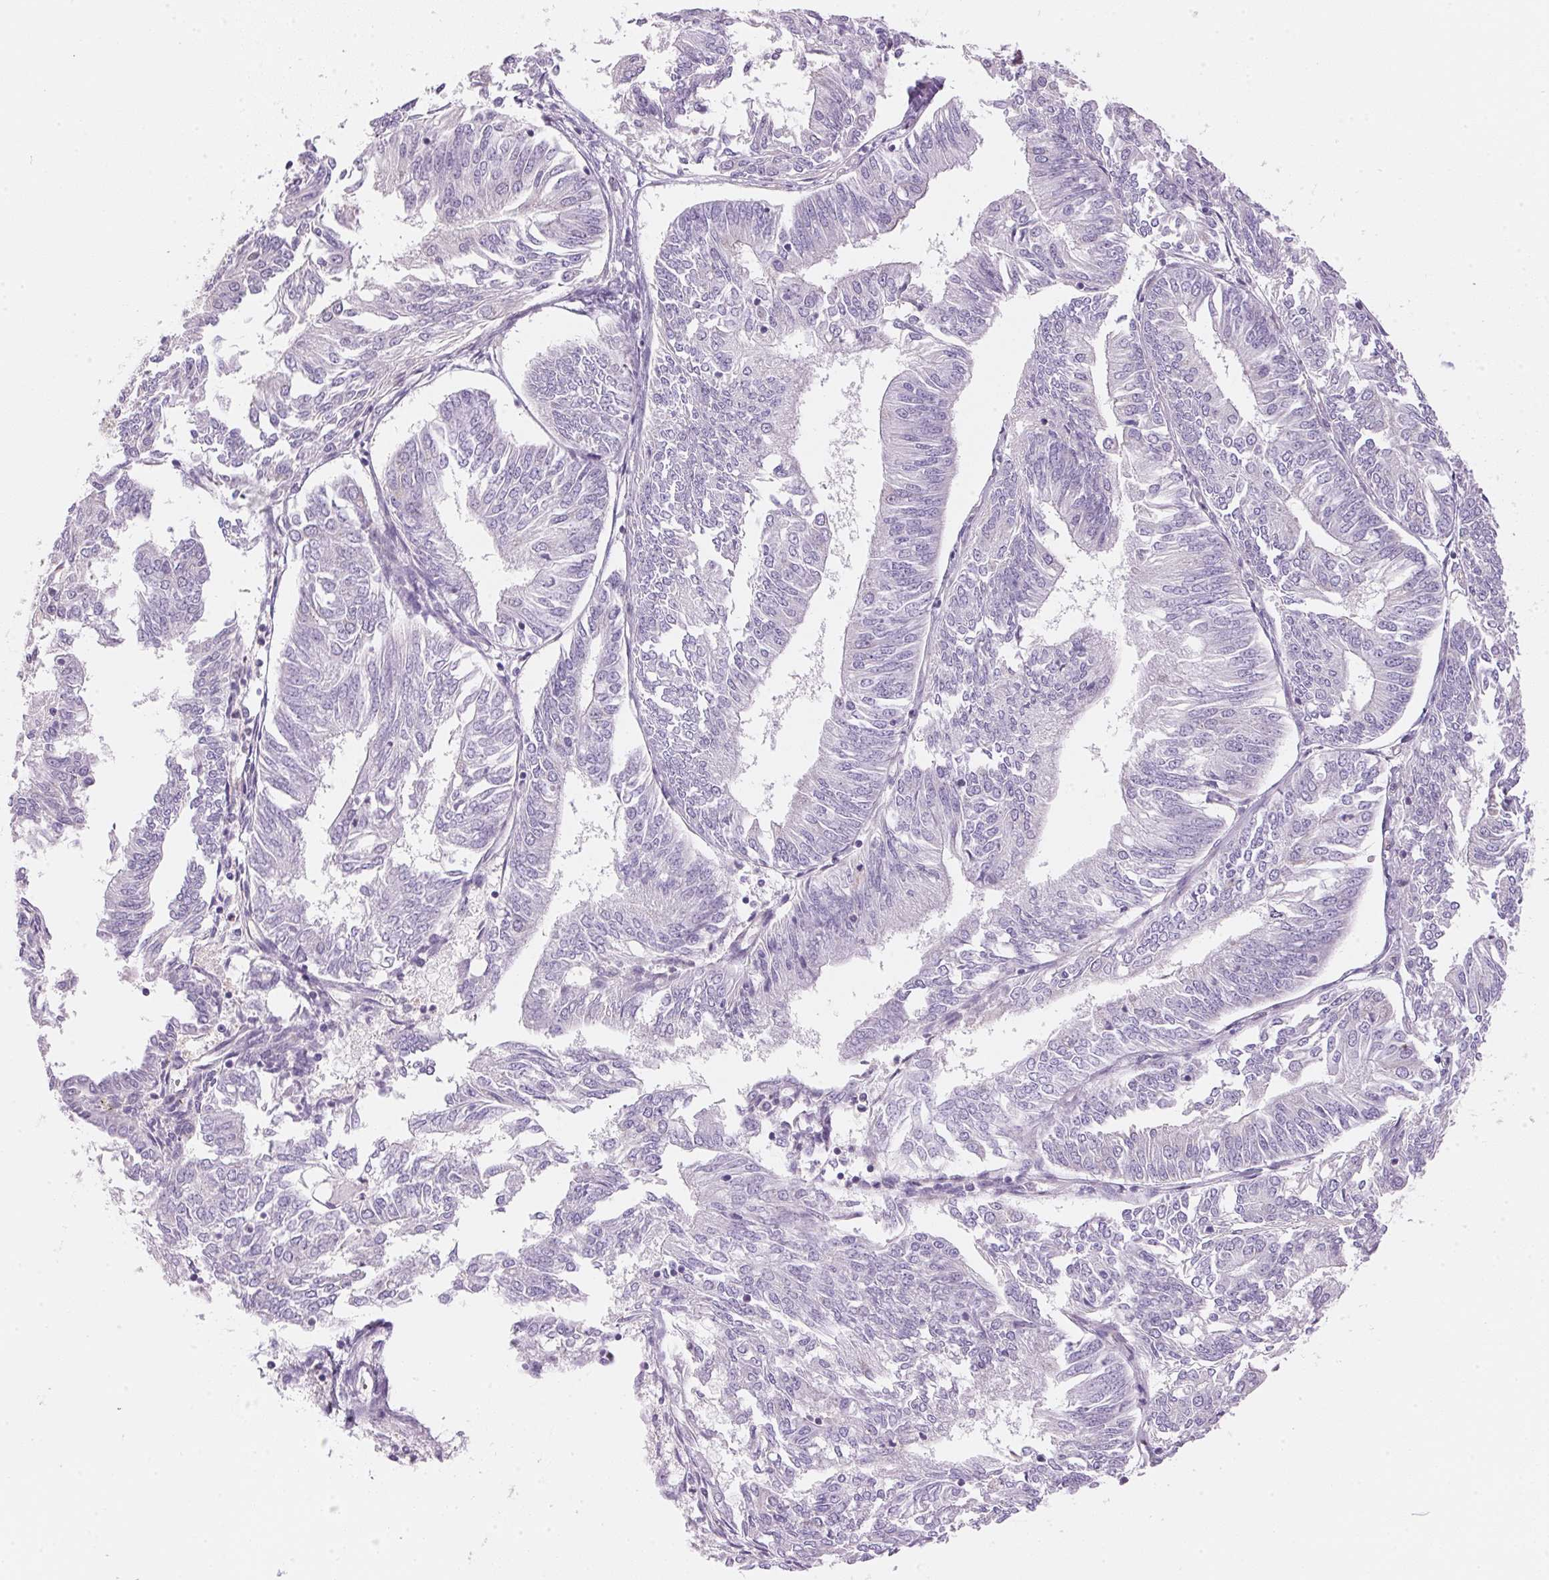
{"staining": {"intensity": "negative", "quantity": "none", "location": "none"}, "tissue": "endometrial cancer", "cell_type": "Tumor cells", "image_type": "cancer", "snomed": [{"axis": "morphology", "description": "Adenocarcinoma, NOS"}, {"axis": "topography", "description": "Endometrium"}], "caption": "Immunohistochemical staining of human endometrial cancer exhibits no significant positivity in tumor cells. (Immunohistochemistry (ihc), brightfield microscopy, high magnification).", "gene": "SMTN", "patient": {"sex": "female", "age": 58}}